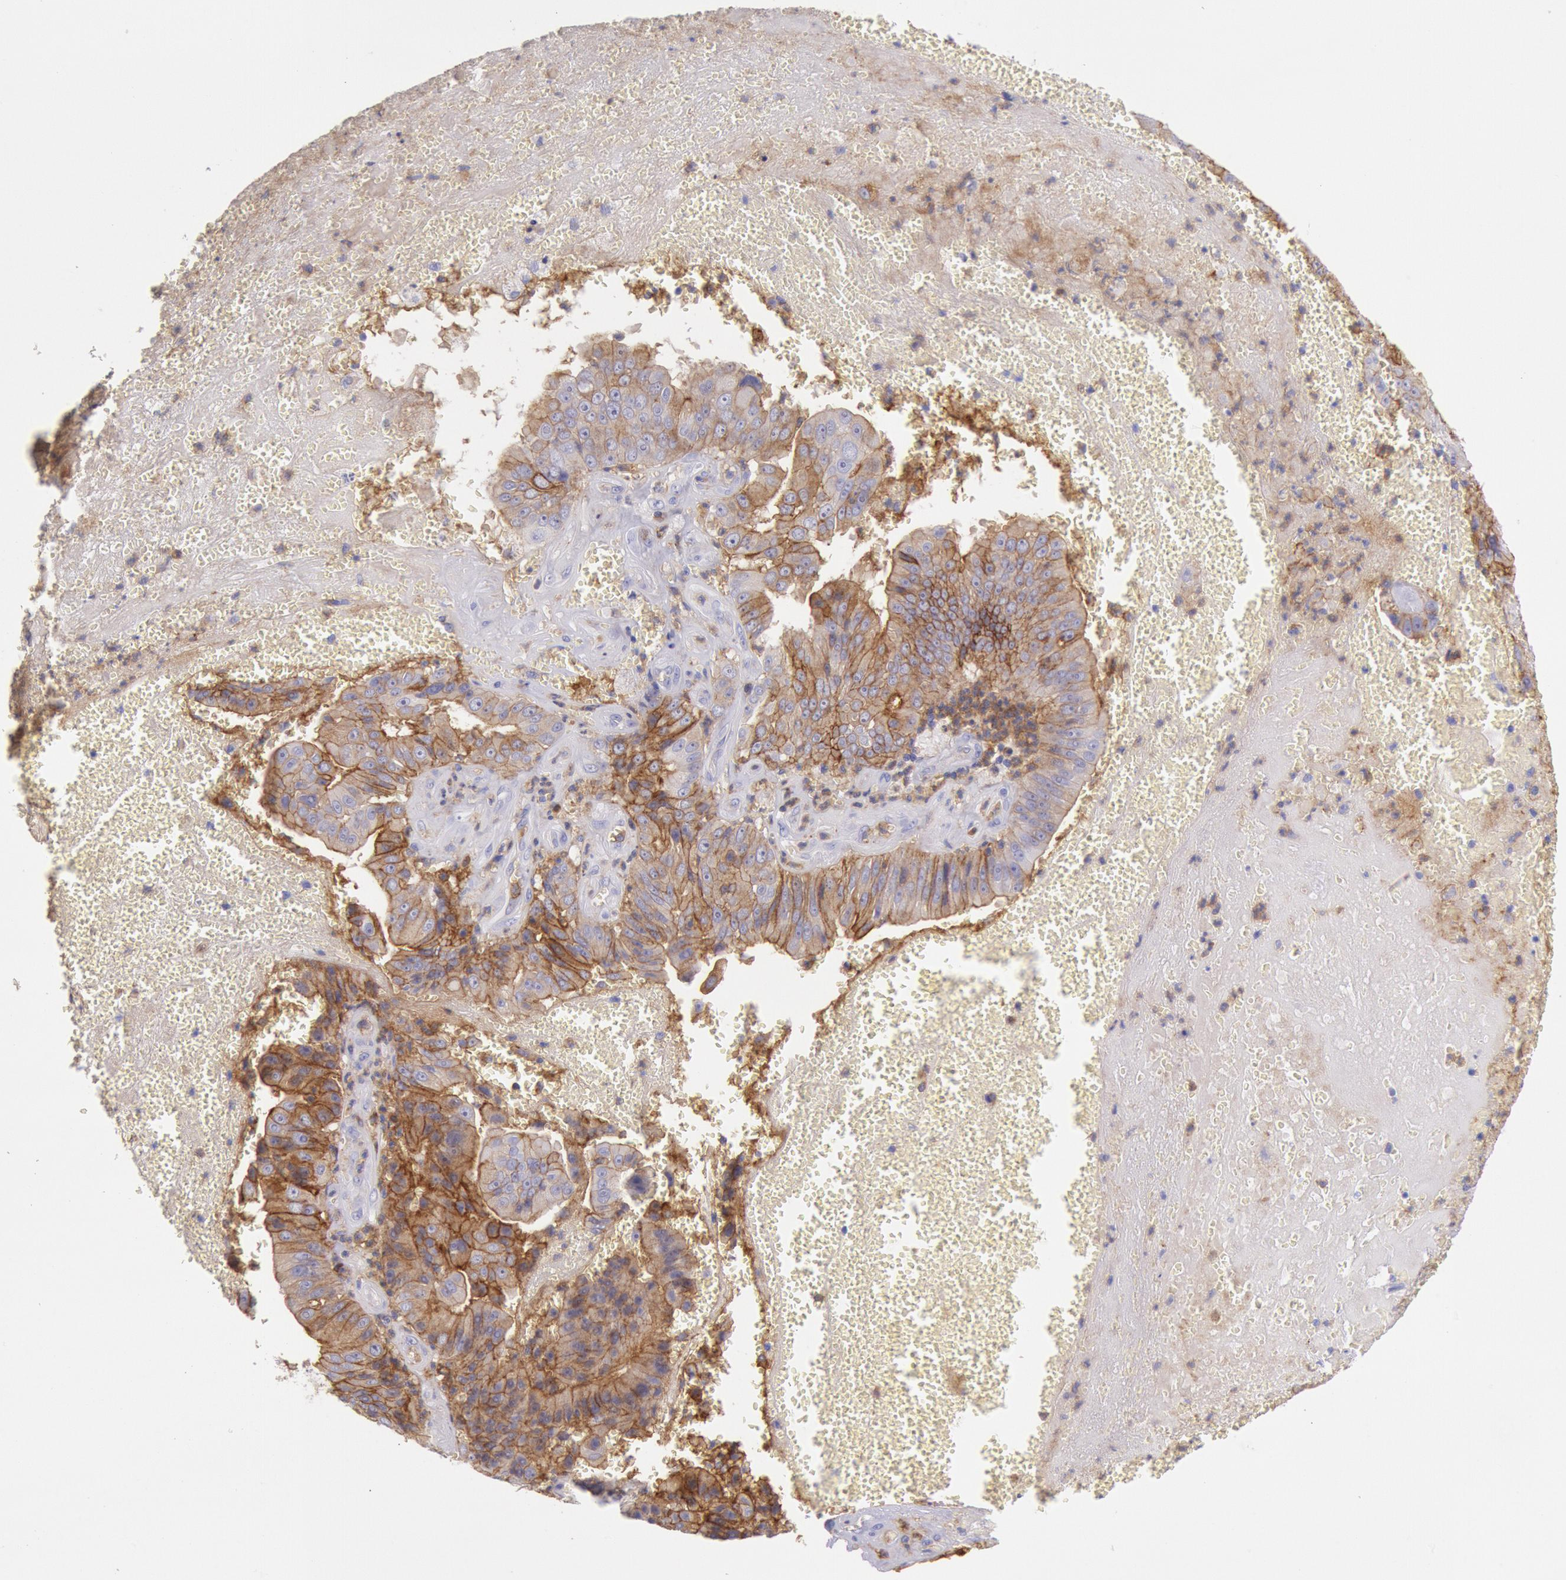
{"staining": {"intensity": "moderate", "quantity": ">75%", "location": "cytoplasmic/membranous"}, "tissue": "liver cancer", "cell_type": "Tumor cells", "image_type": "cancer", "snomed": [{"axis": "morphology", "description": "Cholangiocarcinoma"}, {"axis": "topography", "description": "Liver"}], "caption": "Immunohistochemistry micrograph of human cholangiocarcinoma (liver) stained for a protein (brown), which displays medium levels of moderate cytoplasmic/membranous expression in about >75% of tumor cells.", "gene": "LYN", "patient": {"sex": "female", "age": 79}}